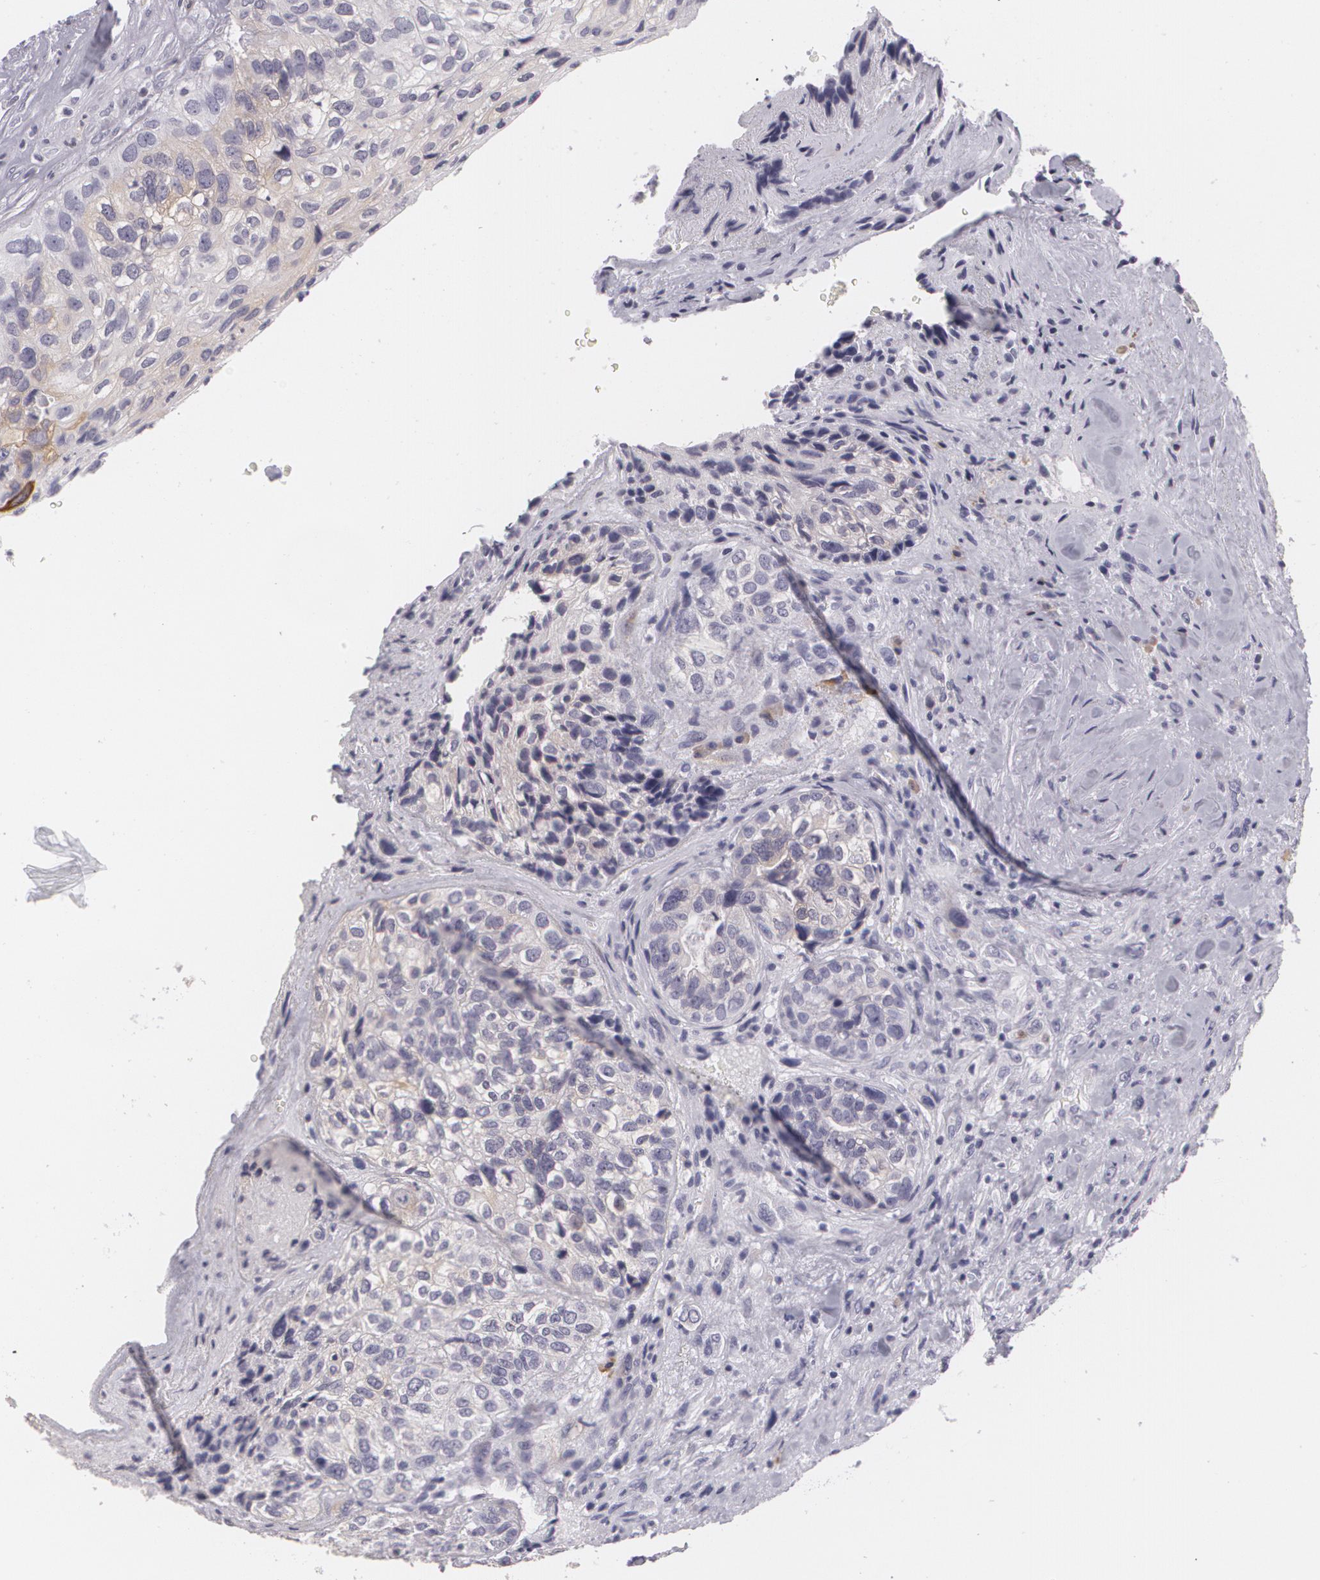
{"staining": {"intensity": "negative", "quantity": "none", "location": "none"}, "tissue": "breast cancer", "cell_type": "Tumor cells", "image_type": "cancer", "snomed": [{"axis": "morphology", "description": "Neoplasm, malignant, NOS"}, {"axis": "topography", "description": "Breast"}], "caption": "High magnification brightfield microscopy of breast malignant neoplasm stained with DAB (3,3'-diaminobenzidine) (brown) and counterstained with hematoxylin (blue): tumor cells show no significant expression.", "gene": "MAP2", "patient": {"sex": "female", "age": 50}}